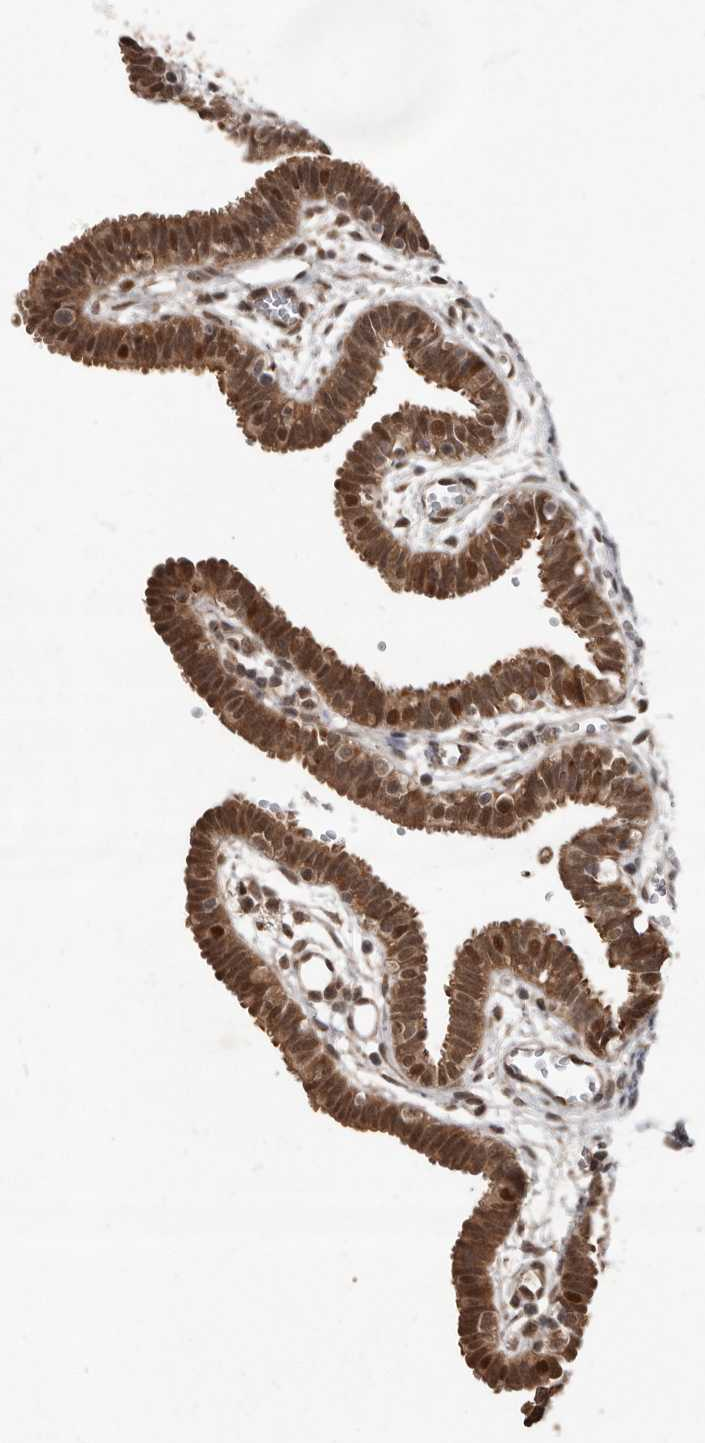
{"staining": {"intensity": "strong", "quantity": ">75%", "location": "cytoplasmic/membranous,nuclear"}, "tissue": "fallopian tube", "cell_type": "Glandular cells", "image_type": "normal", "snomed": [{"axis": "morphology", "description": "Normal tissue, NOS"}, {"axis": "topography", "description": "Fallopian tube"}, {"axis": "topography", "description": "Placenta"}], "caption": "High-power microscopy captured an IHC image of benign fallopian tube, revealing strong cytoplasmic/membranous,nuclear staining in approximately >75% of glandular cells. (Stains: DAB in brown, nuclei in blue, Microscopy: brightfield microscopy at high magnification).", "gene": "LRGUK", "patient": {"sex": "female", "age": 32}}